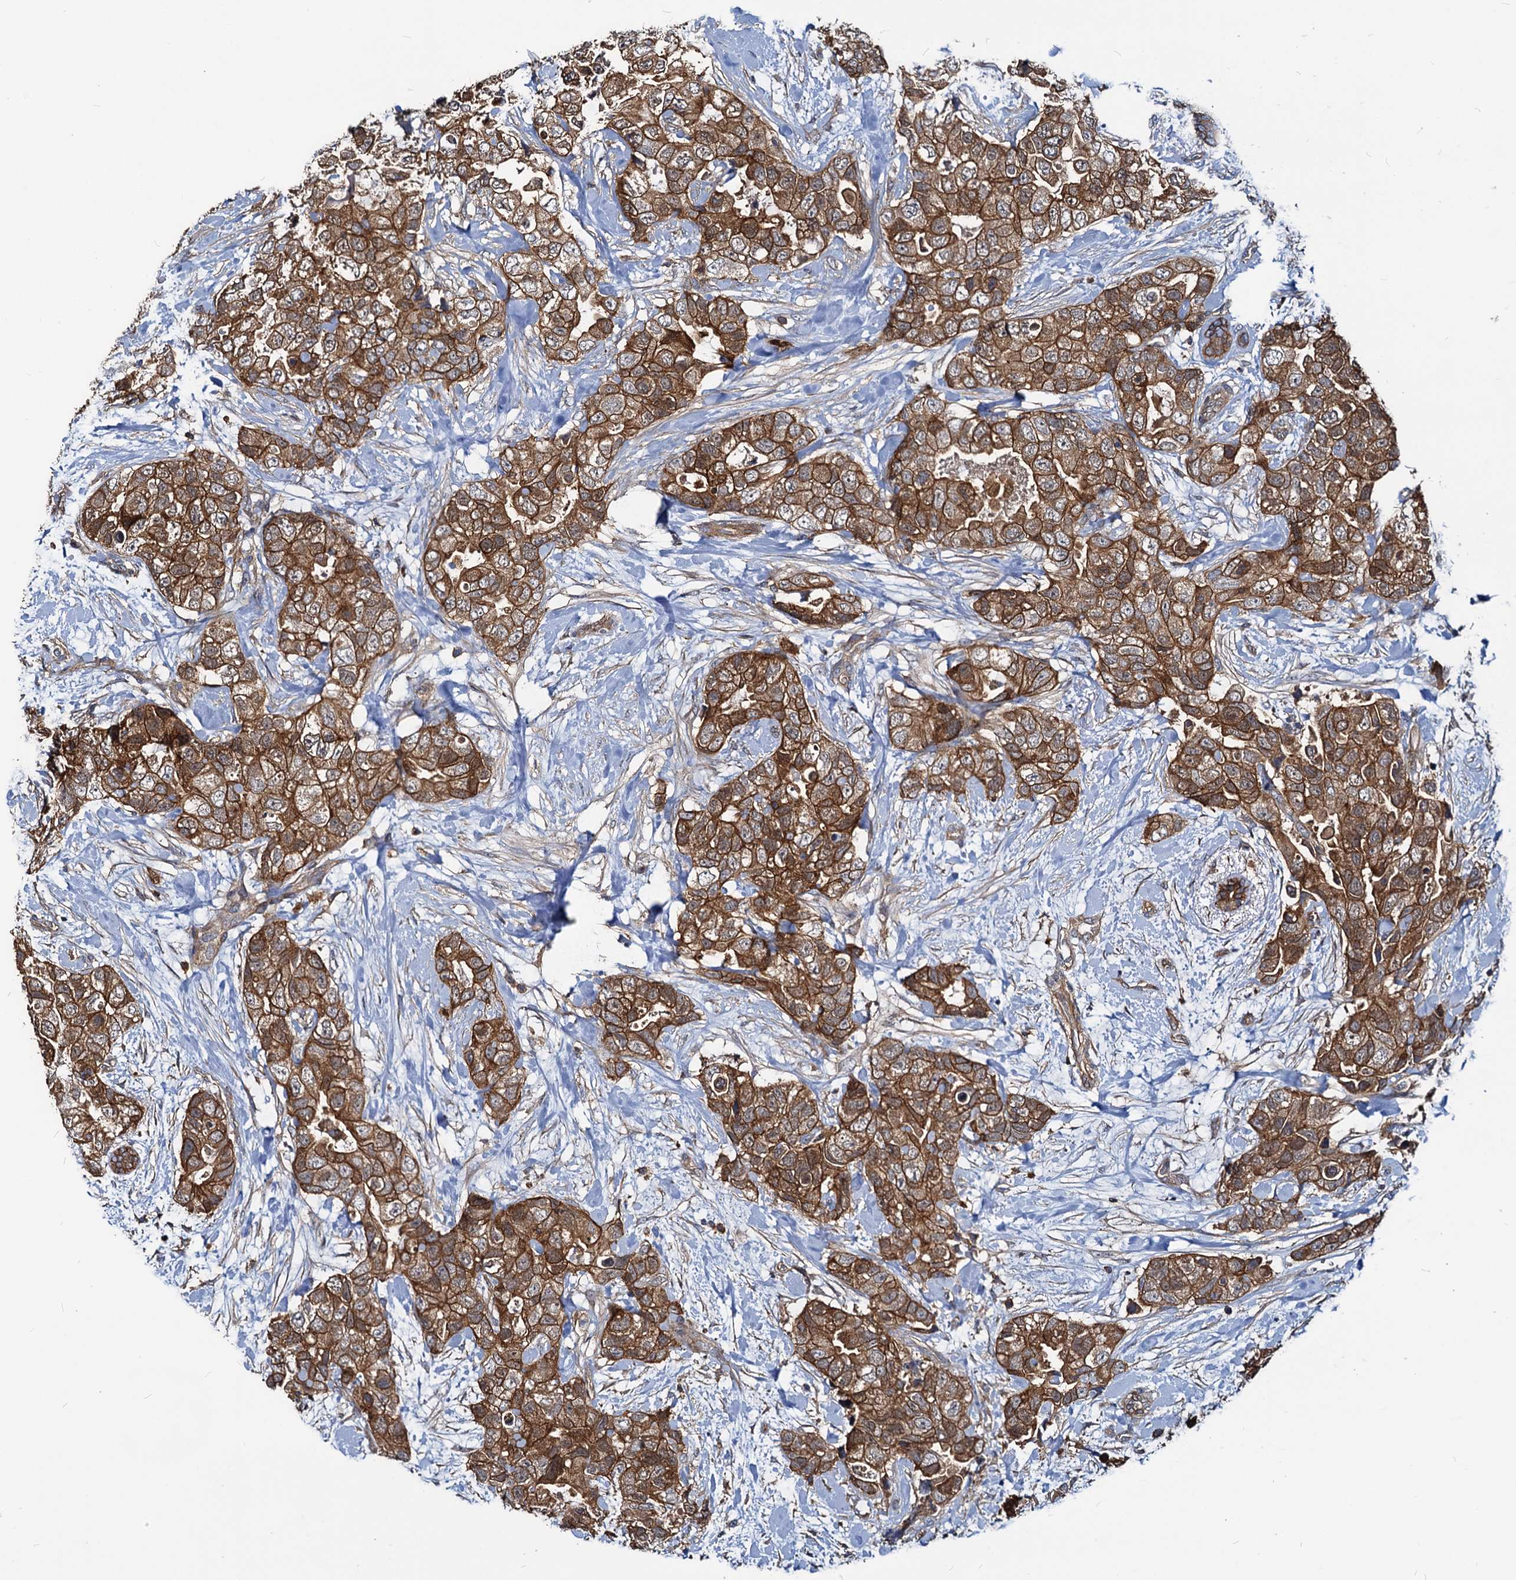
{"staining": {"intensity": "moderate", "quantity": ">75%", "location": "cytoplasmic/membranous"}, "tissue": "breast cancer", "cell_type": "Tumor cells", "image_type": "cancer", "snomed": [{"axis": "morphology", "description": "Duct carcinoma"}, {"axis": "topography", "description": "Breast"}], "caption": "The histopathology image displays staining of breast infiltrating ductal carcinoma, revealing moderate cytoplasmic/membranous protein expression (brown color) within tumor cells. The staining is performed using DAB (3,3'-diaminobenzidine) brown chromogen to label protein expression. The nuclei are counter-stained blue using hematoxylin.", "gene": "IDI1", "patient": {"sex": "female", "age": 62}}